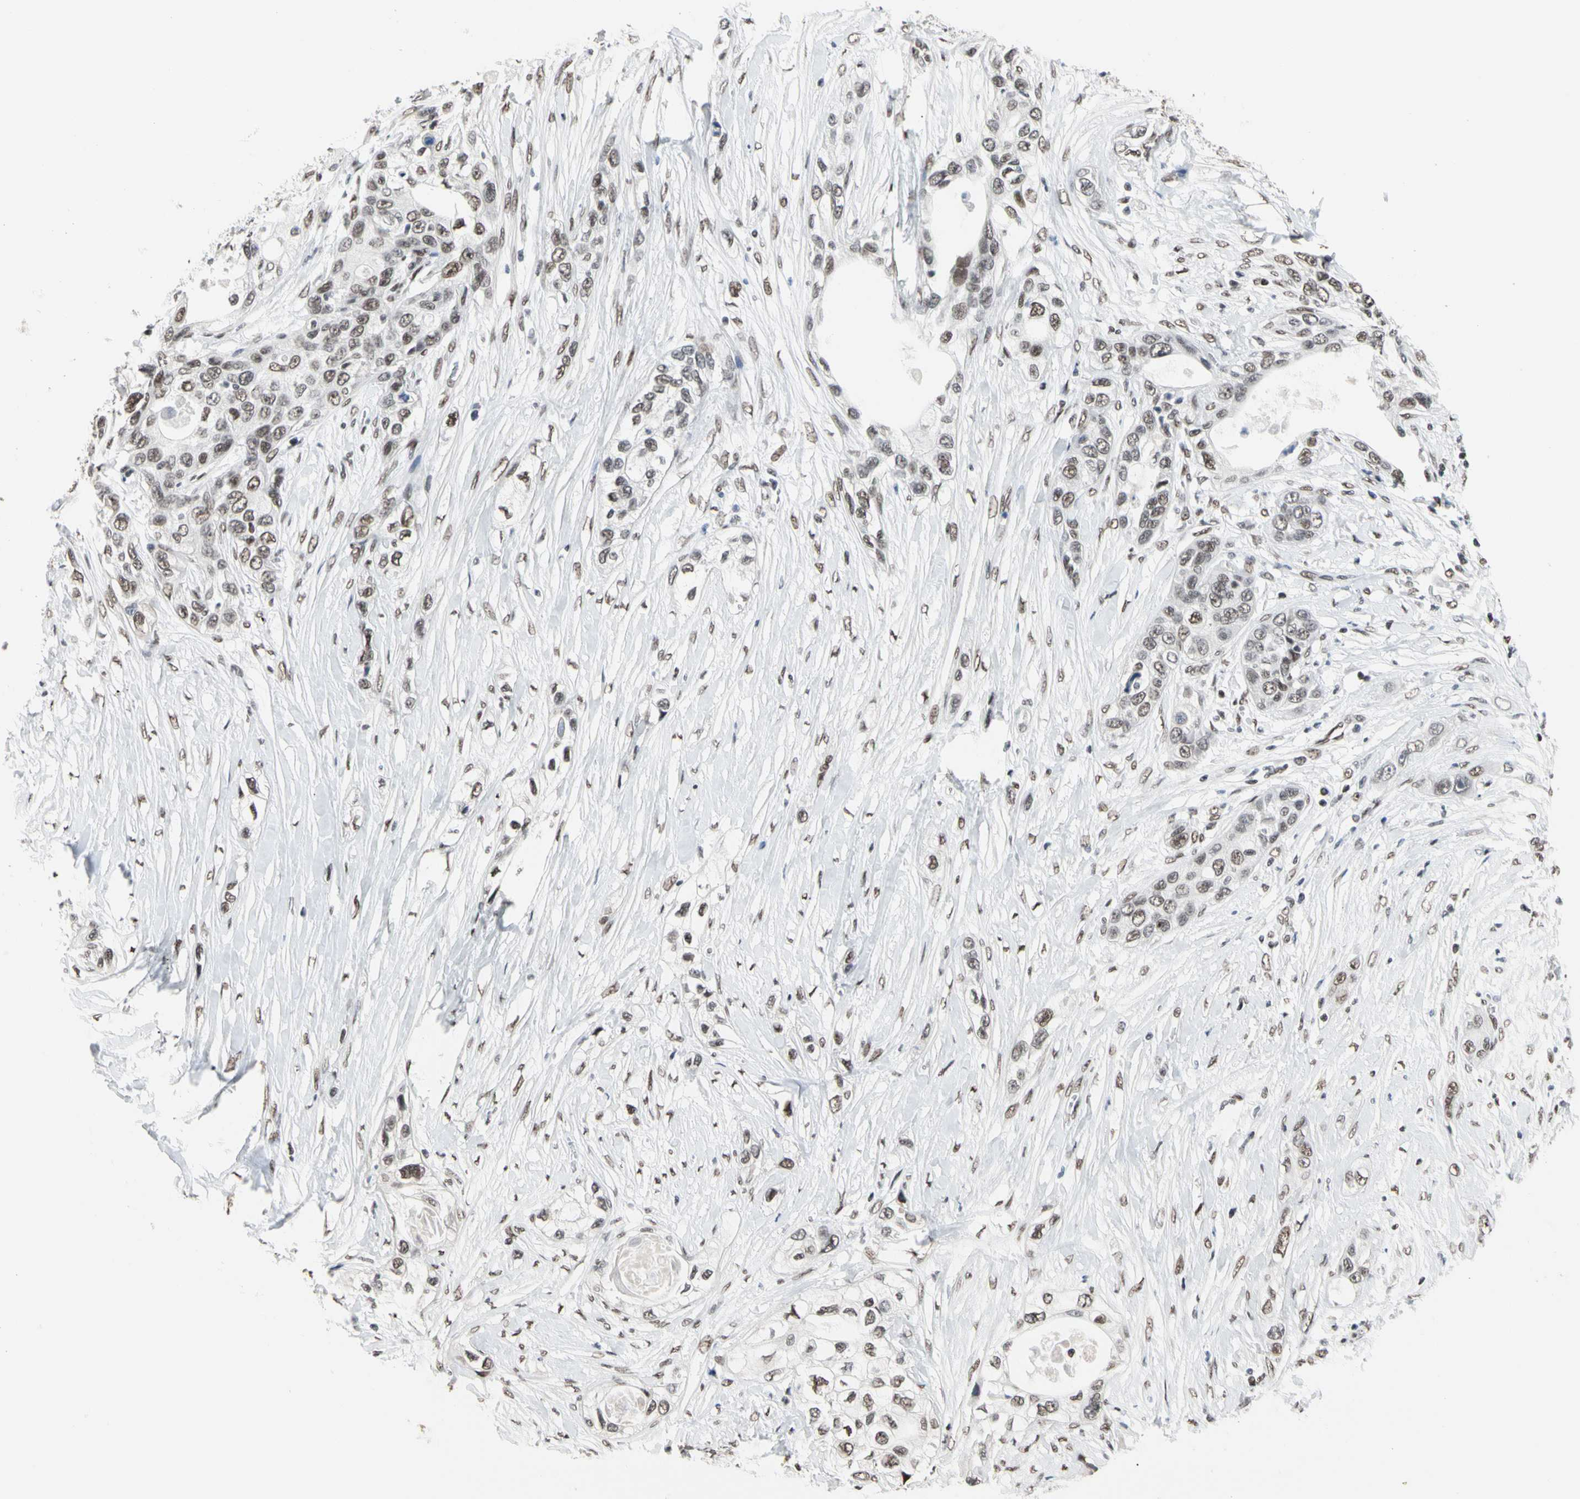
{"staining": {"intensity": "weak", "quantity": ">75%", "location": "nuclear"}, "tissue": "pancreatic cancer", "cell_type": "Tumor cells", "image_type": "cancer", "snomed": [{"axis": "morphology", "description": "Adenocarcinoma, NOS"}, {"axis": "topography", "description": "Pancreas"}], "caption": "Immunohistochemical staining of human pancreatic cancer (adenocarcinoma) demonstrates weak nuclear protein staining in approximately >75% of tumor cells.", "gene": "FAM98B", "patient": {"sex": "female", "age": 70}}